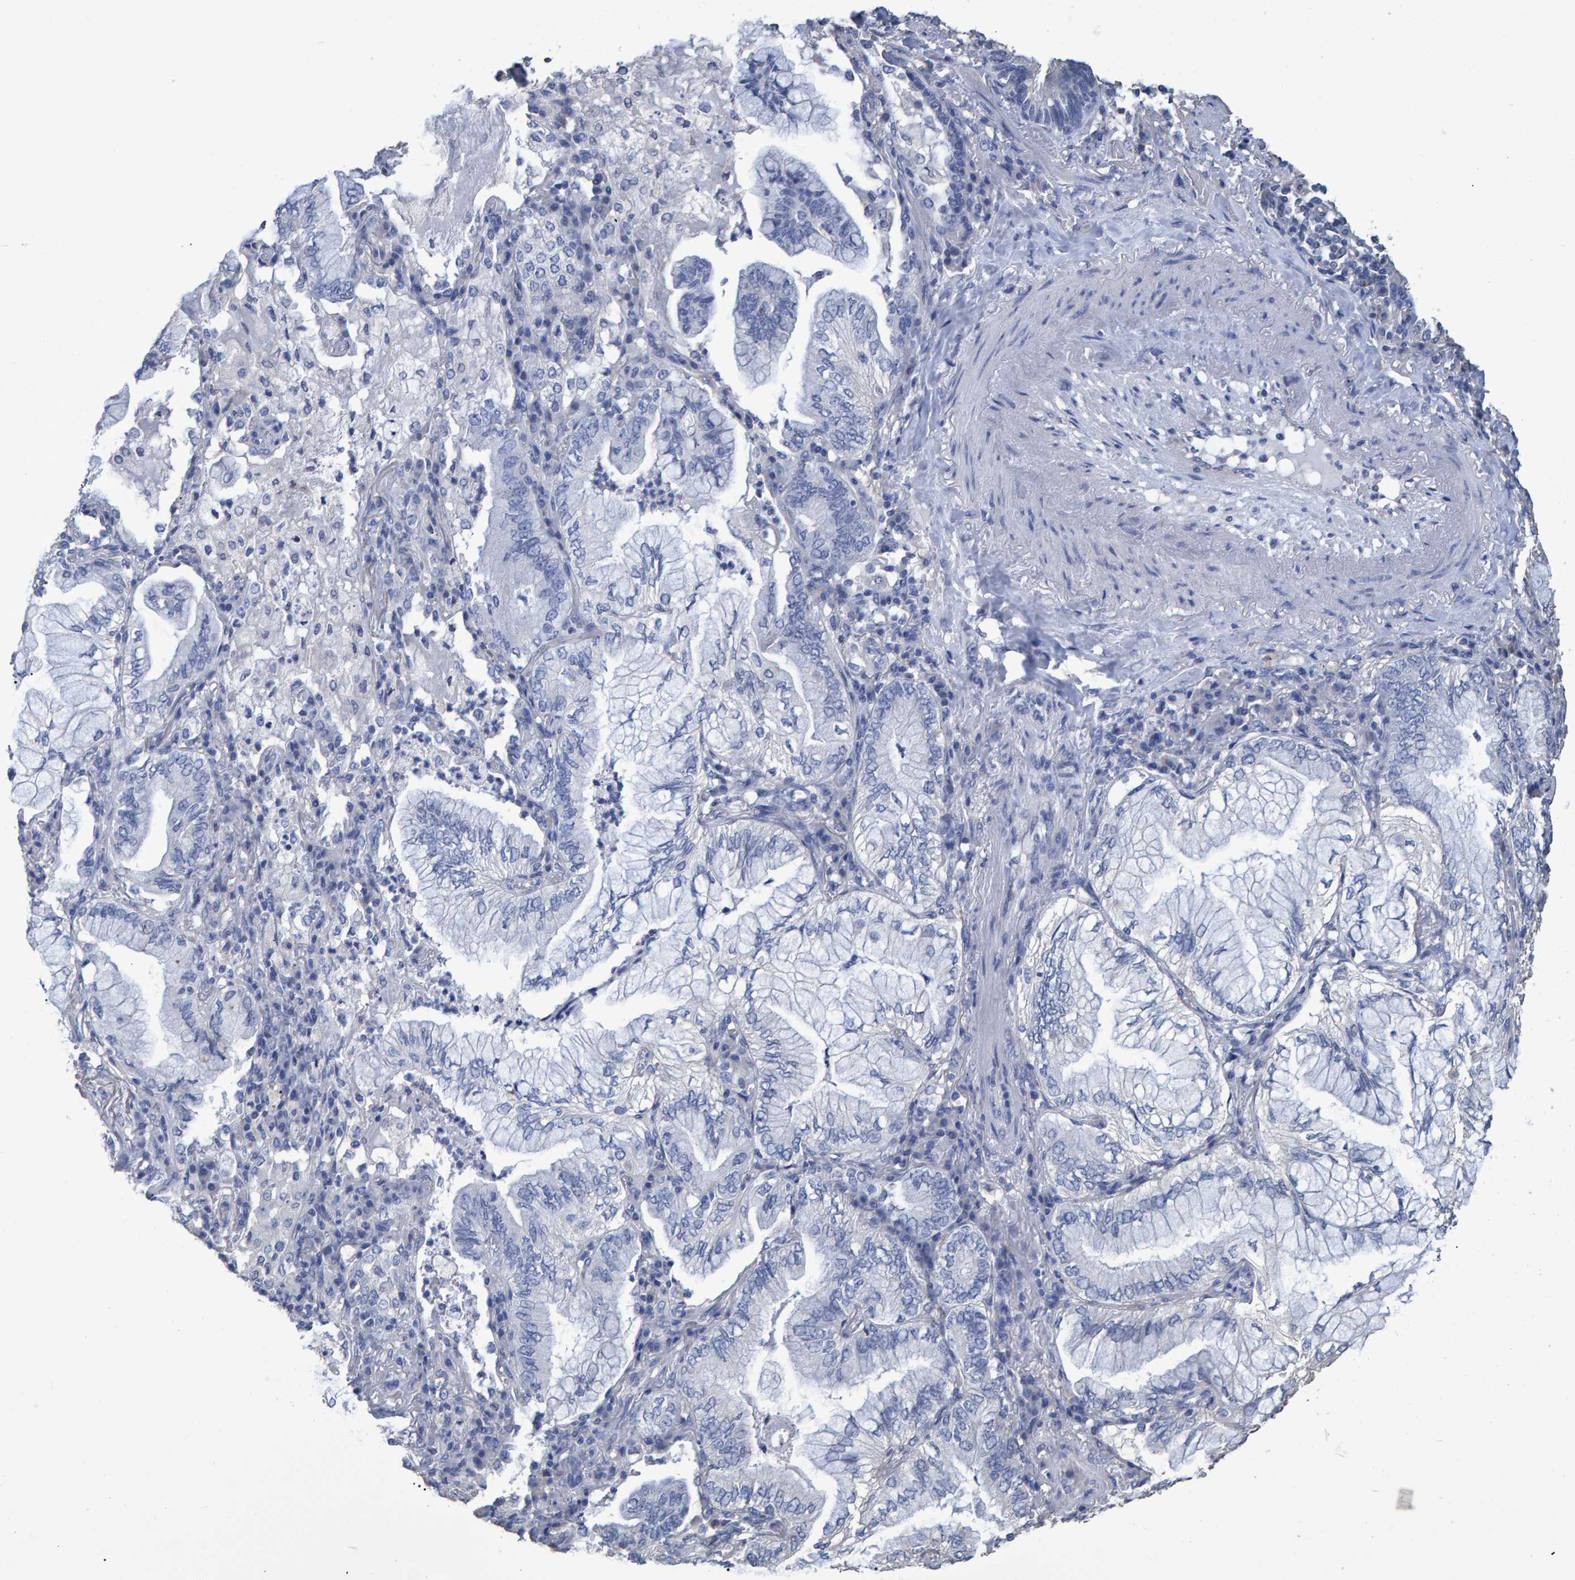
{"staining": {"intensity": "negative", "quantity": "none", "location": "none"}, "tissue": "lung cancer", "cell_type": "Tumor cells", "image_type": "cancer", "snomed": [{"axis": "morphology", "description": "Adenocarcinoma, NOS"}, {"axis": "topography", "description": "Lung"}], "caption": "Tumor cells are negative for brown protein staining in lung adenocarcinoma.", "gene": "HEMGN", "patient": {"sex": "female", "age": 70}}